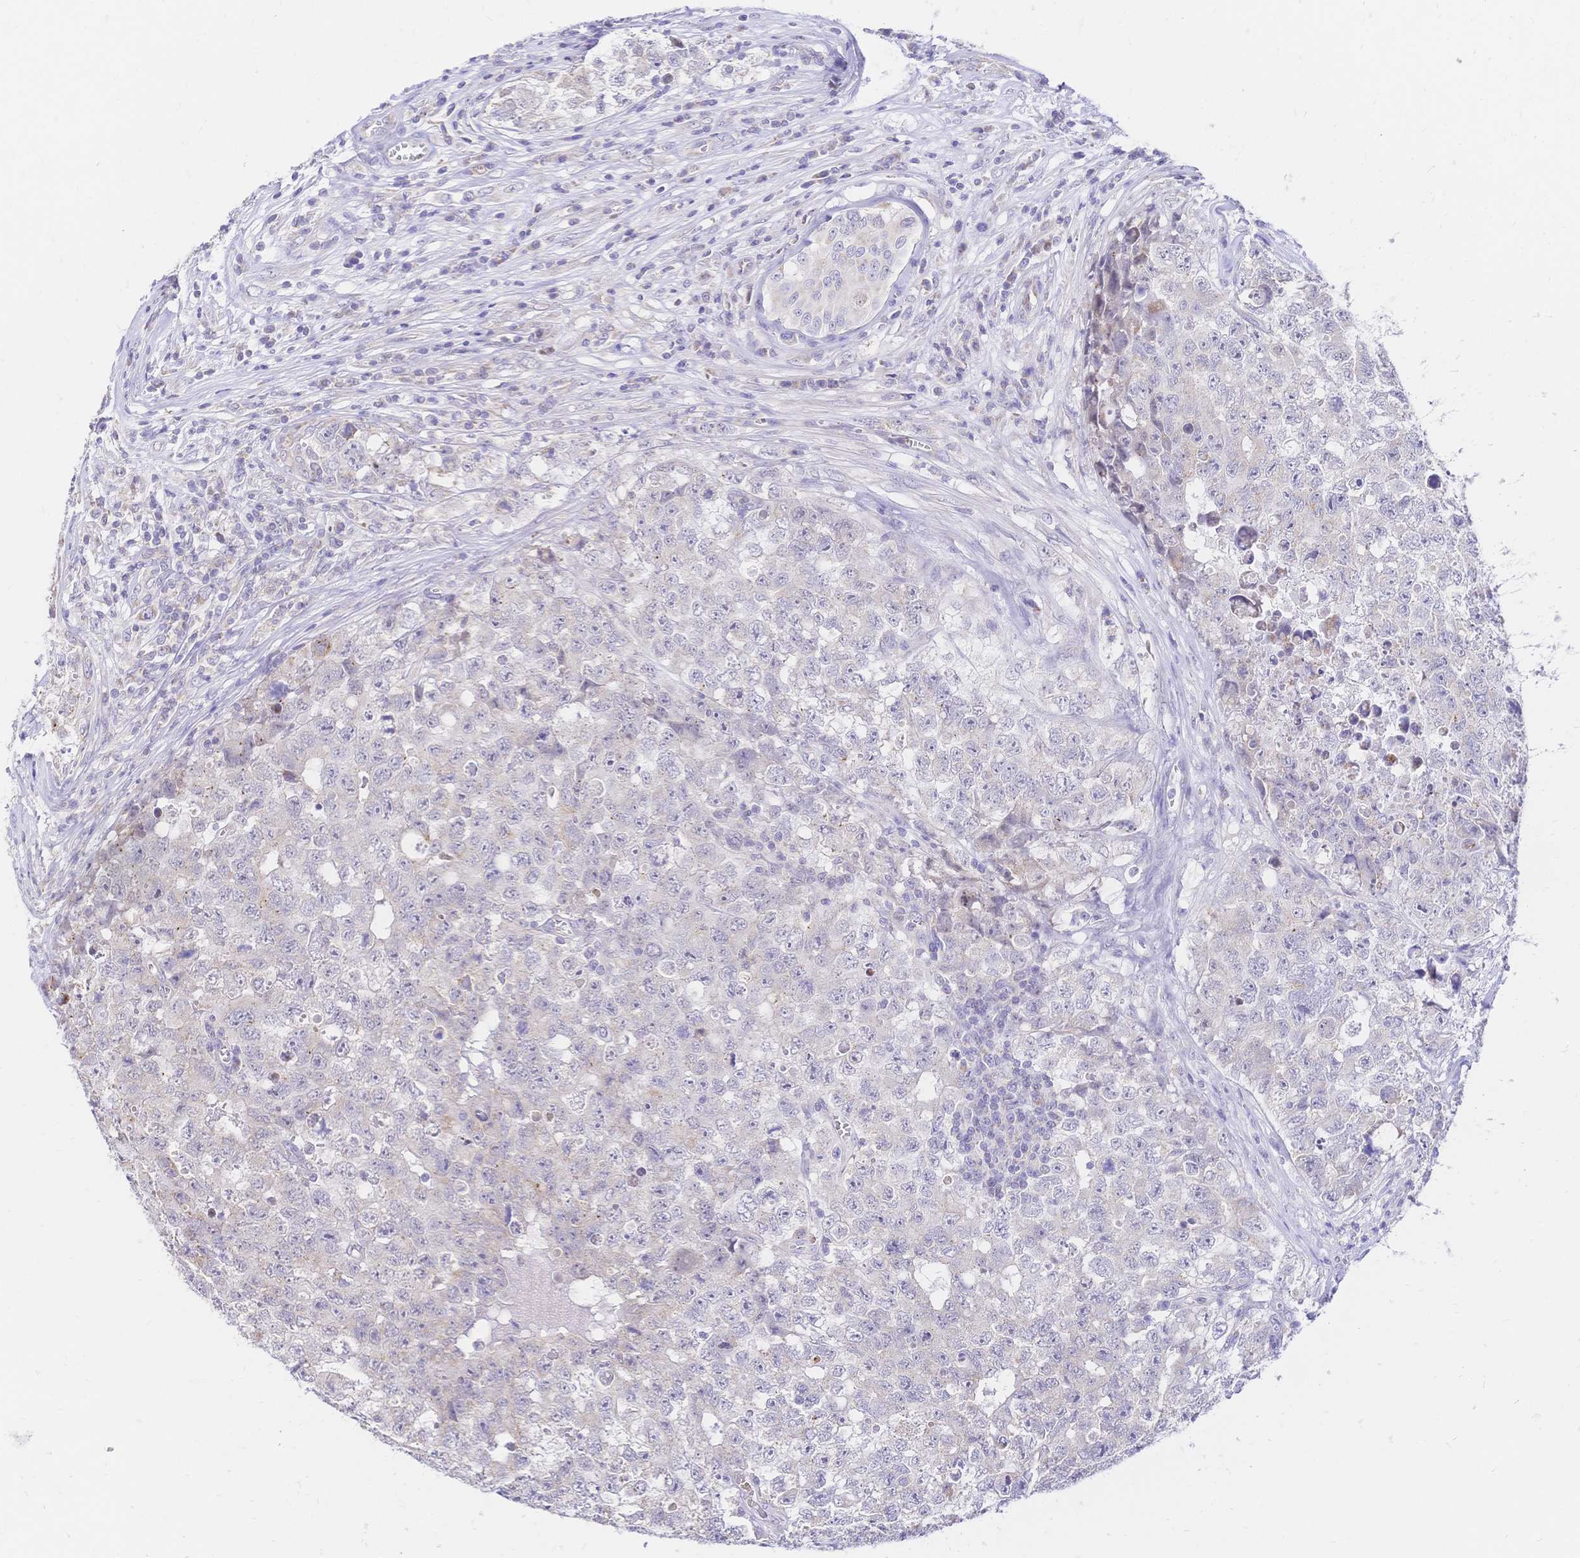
{"staining": {"intensity": "negative", "quantity": "none", "location": "none"}, "tissue": "testis cancer", "cell_type": "Tumor cells", "image_type": "cancer", "snomed": [{"axis": "morphology", "description": "Carcinoma, Embryonal, NOS"}, {"axis": "topography", "description": "Testis"}], "caption": "Immunohistochemical staining of embryonal carcinoma (testis) demonstrates no significant positivity in tumor cells.", "gene": "CLEC18B", "patient": {"sex": "male", "age": 18}}